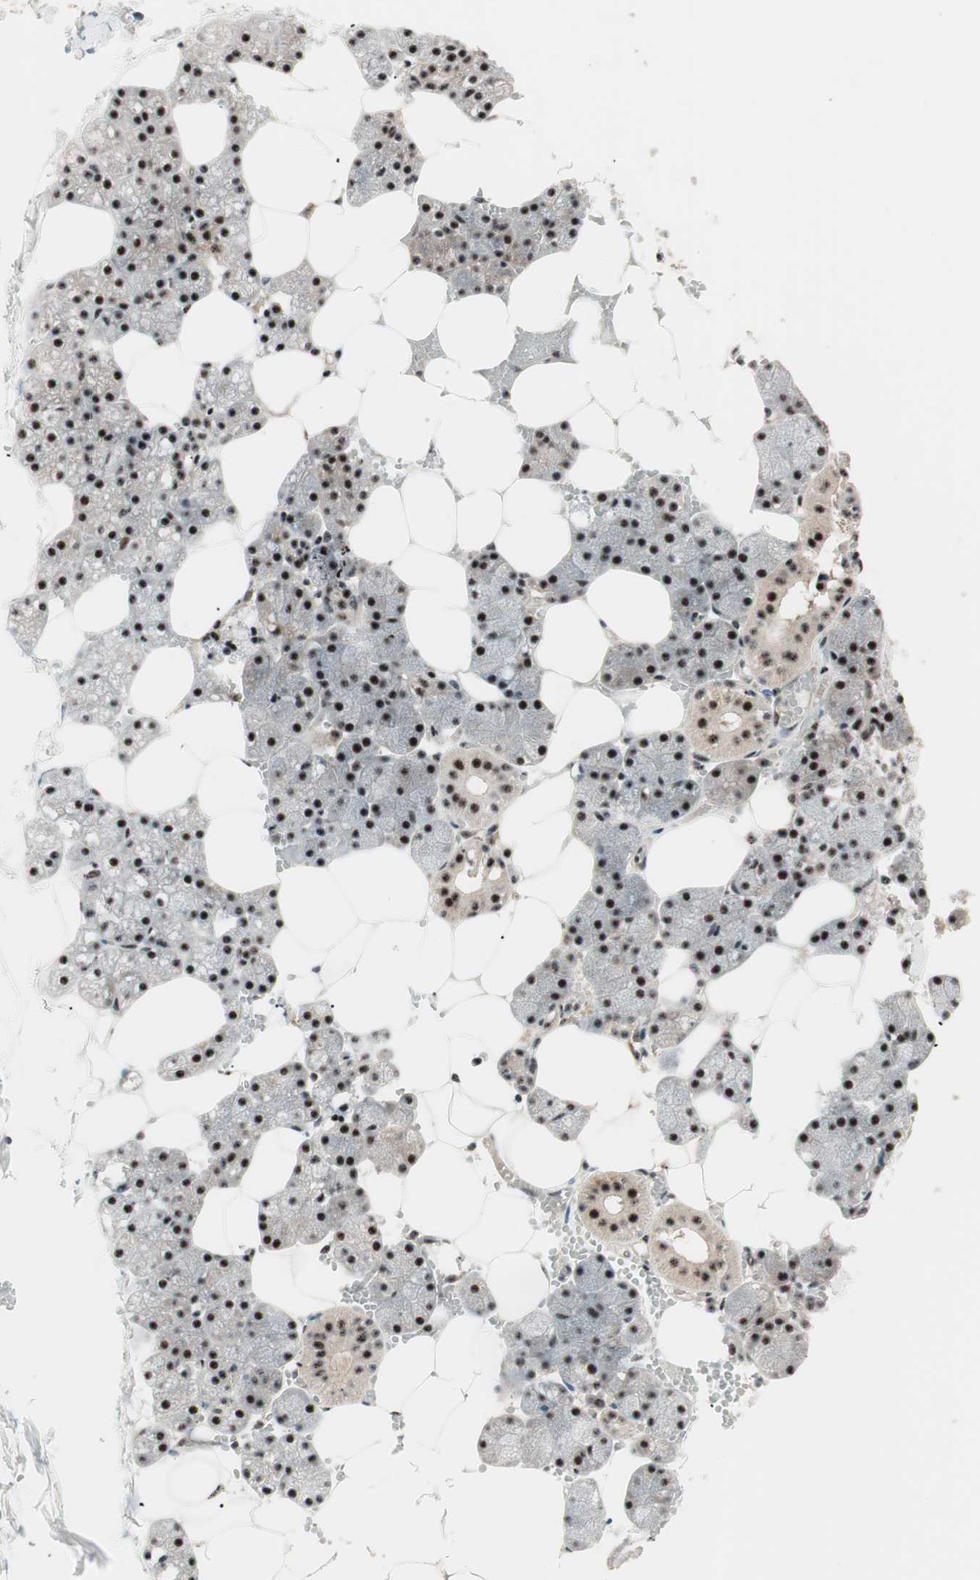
{"staining": {"intensity": "strong", "quantity": ">75%", "location": "nuclear"}, "tissue": "salivary gland", "cell_type": "Glandular cells", "image_type": "normal", "snomed": [{"axis": "morphology", "description": "Normal tissue, NOS"}, {"axis": "topography", "description": "Salivary gland"}], "caption": "Immunohistochemical staining of benign human salivary gland exhibits >75% levels of strong nuclear protein positivity in approximately >75% of glandular cells. The staining was performed using DAB (3,3'-diaminobenzidine) to visualize the protein expression in brown, while the nuclei were stained in blue with hematoxylin (Magnification: 20x).", "gene": "NR5A2", "patient": {"sex": "male", "age": 62}}